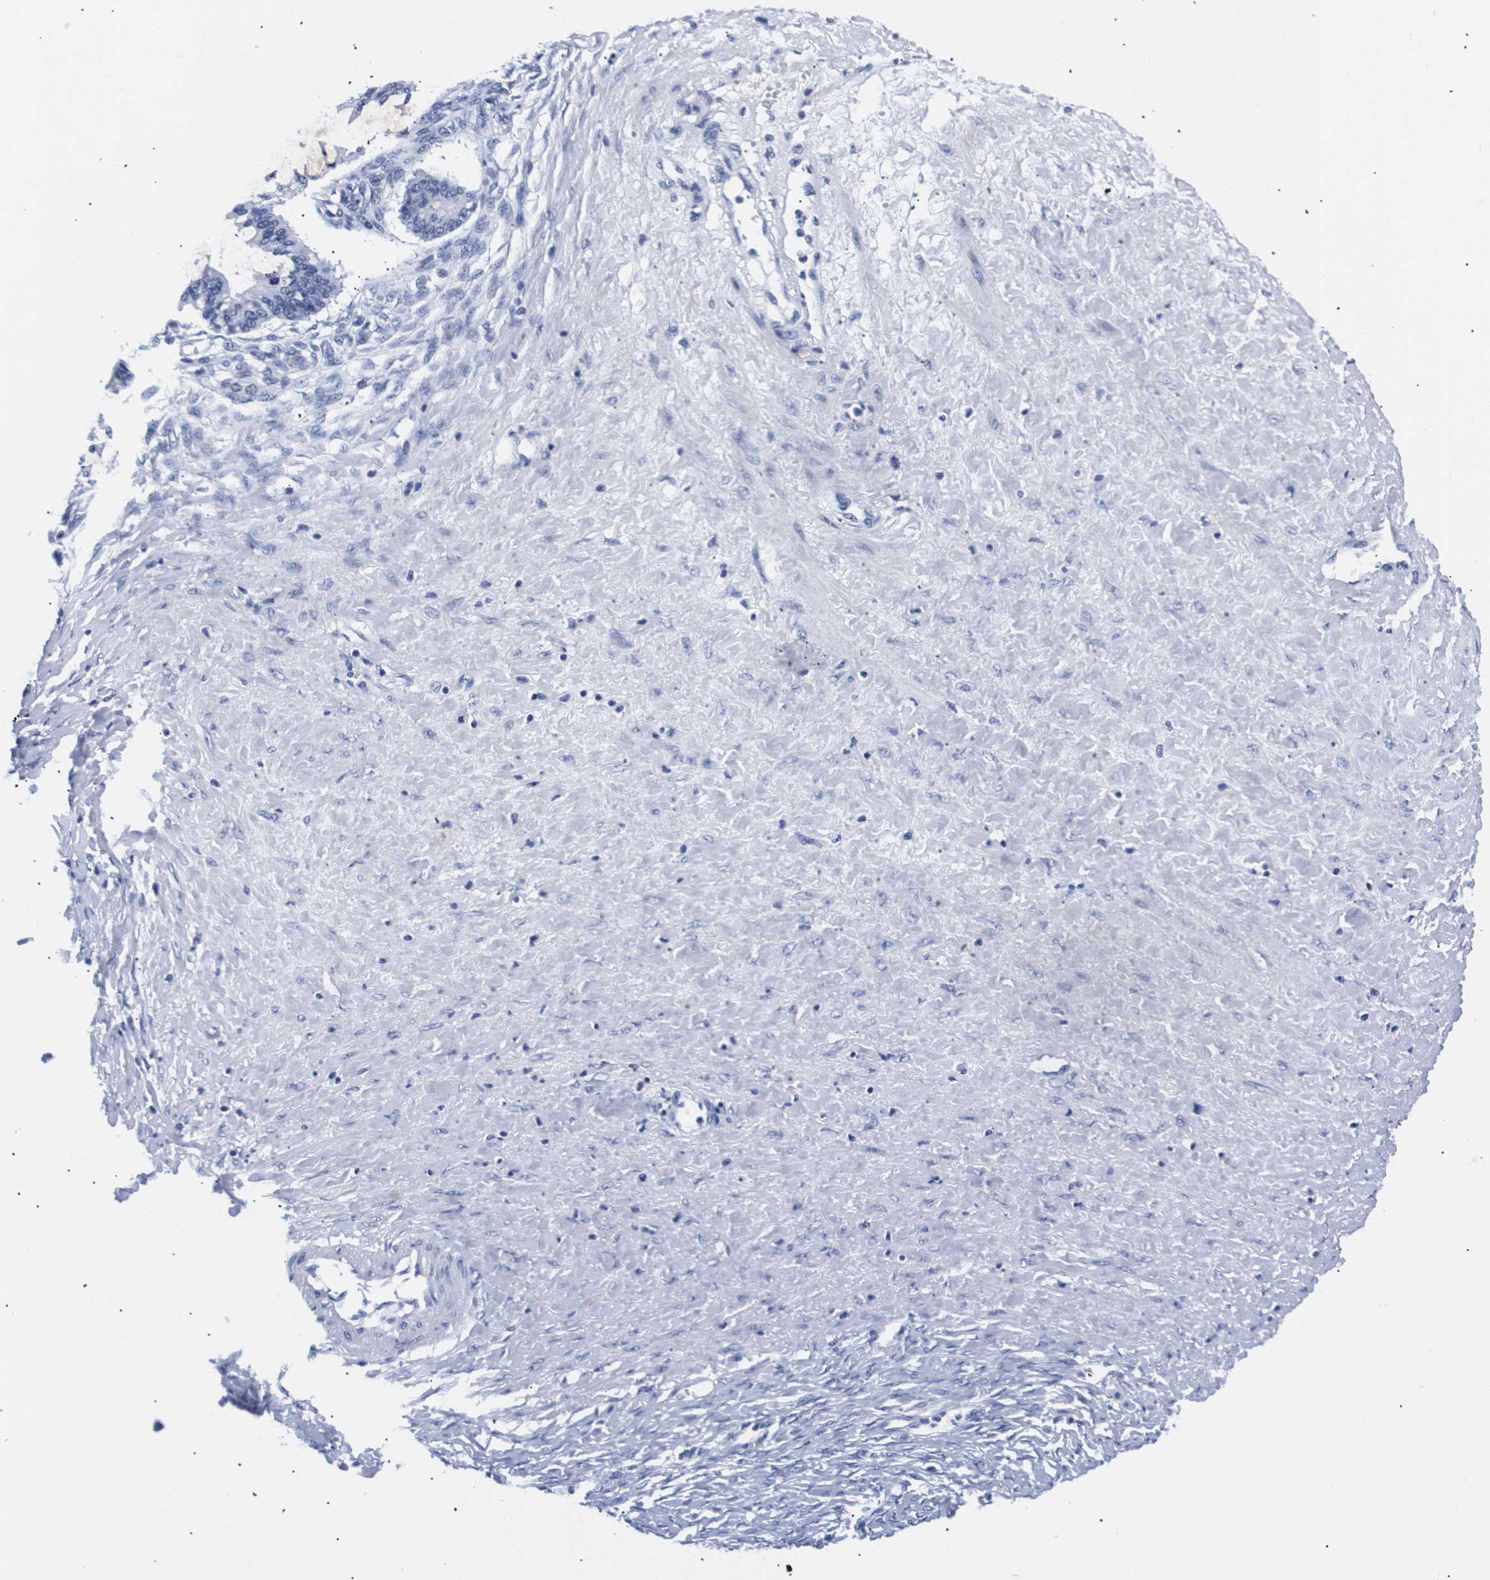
{"staining": {"intensity": "weak", "quantity": "<25%", "location": "cytoplasmic/membranous"}, "tissue": "ovarian cancer", "cell_type": "Tumor cells", "image_type": "cancer", "snomed": [{"axis": "morphology", "description": "Cystadenocarcinoma, mucinous, NOS"}, {"axis": "topography", "description": "Ovary"}], "caption": "A photomicrograph of human ovarian cancer (mucinous cystadenocarcinoma) is negative for staining in tumor cells. (Stains: DAB (3,3'-diaminobenzidine) IHC with hematoxylin counter stain, Microscopy: brightfield microscopy at high magnification).", "gene": "ATP6V0A4", "patient": {"sex": "female", "age": 73}}